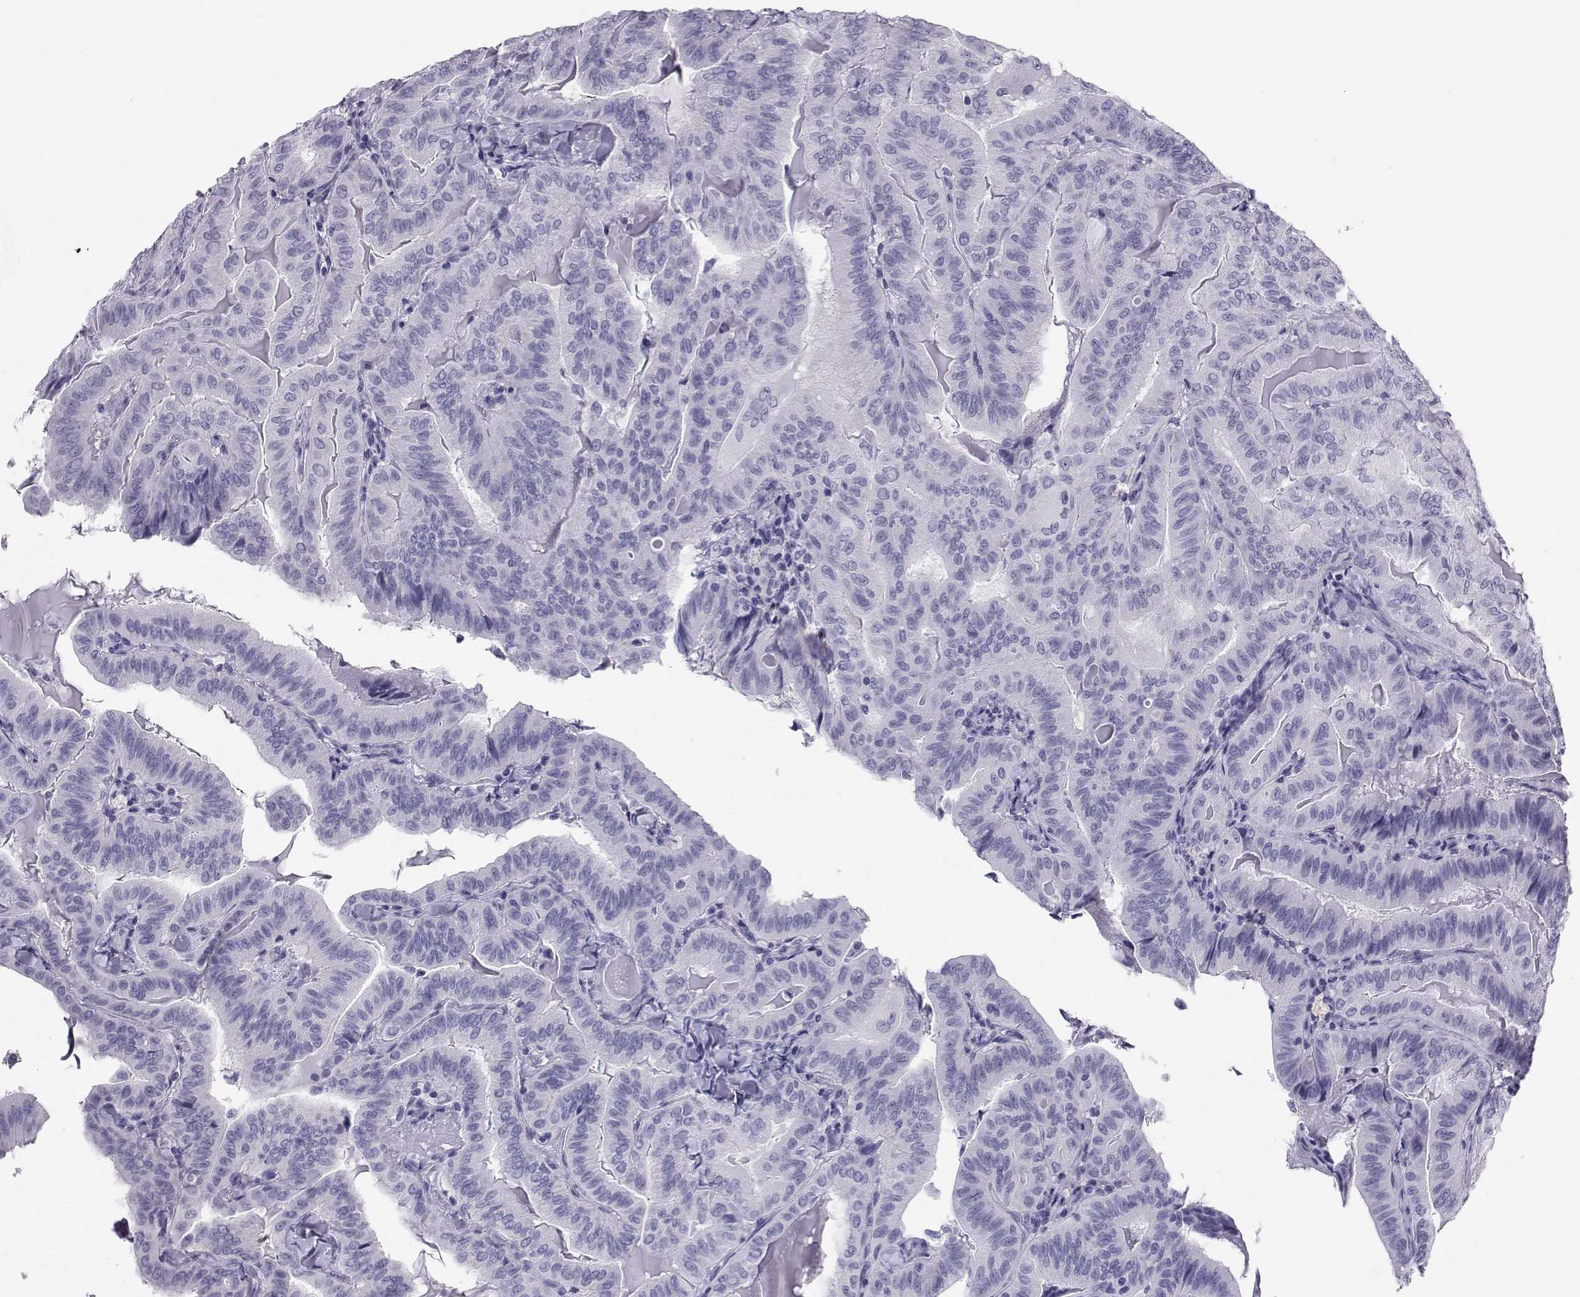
{"staining": {"intensity": "negative", "quantity": "none", "location": "none"}, "tissue": "thyroid cancer", "cell_type": "Tumor cells", "image_type": "cancer", "snomed": [{"axis": "morphology", "description": "Papillary adenocarcinoma, NOS"}, {"axis": "topography", "description": "Thyroid gland"}], "caption": "This is an immunohistochemistry (IHC) micrograph of thyroid cancer (papillary adenocarcinoma). There is no positivity in tumor cells.", "gene": "SST", "patient": {"sex": "female", "age": 68}}